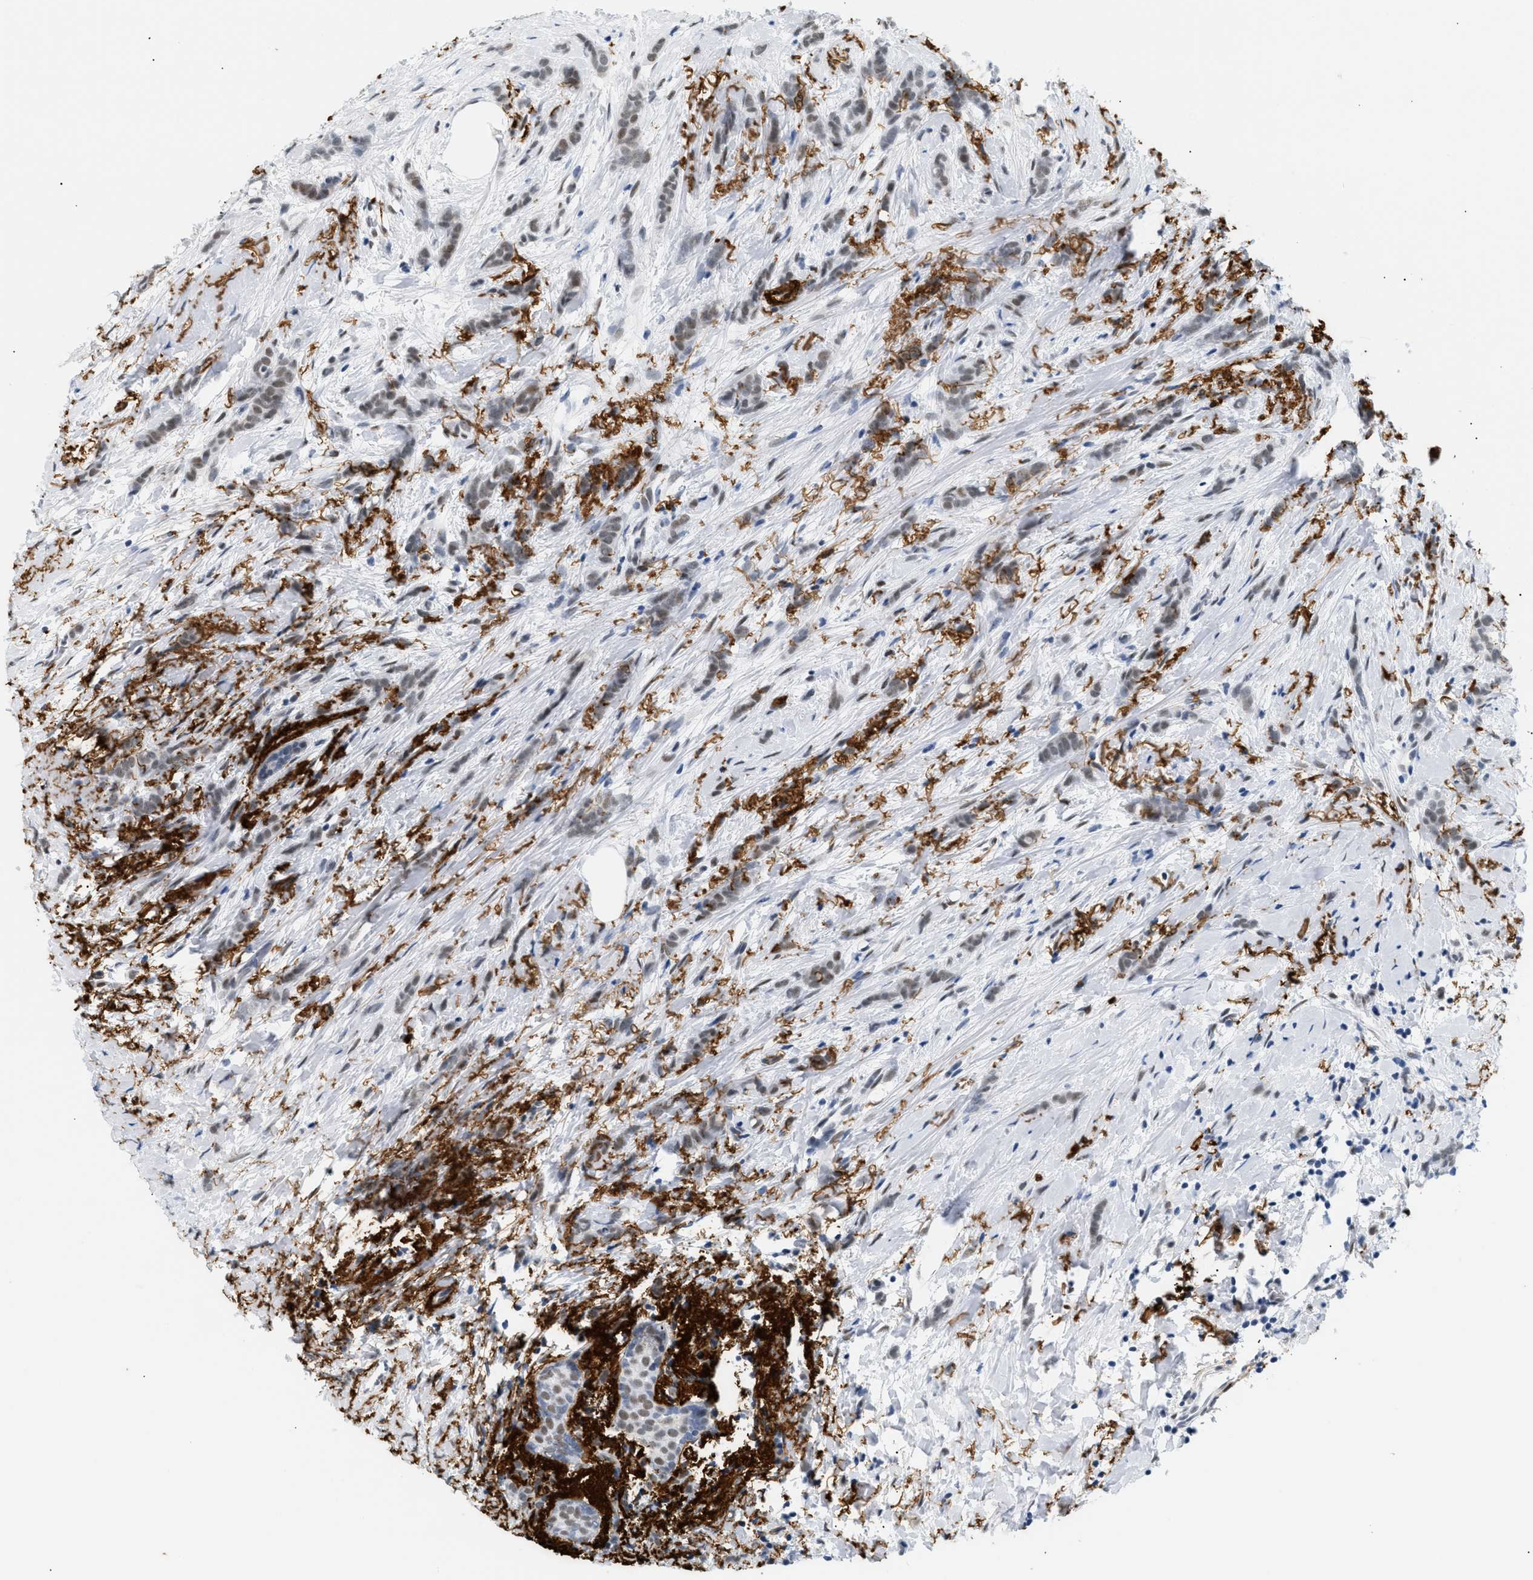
{"staining": {"intensity": "weak", "quantity": "25%-75%", "location": "nuclear"}, "tissue": "breast cancer", "cell_type": "Tumor cells", "image_type": "cancer", "snomed": [{"axis": "morphology", "description": "Lobular carcinoma, in situ"}, {"axis": "morphology", "description": "Lobular carcinoma"}, {"axis": "topography", "description": "Breast"}], "caption": "This histopathology image shows immunohistochemistry (IHC) staining of breast cancer, with low weak nuclear staining in about 25%-75% of tumor cells.", "gene": "ELN", "patient": {"sex": "female", "age": 41}}